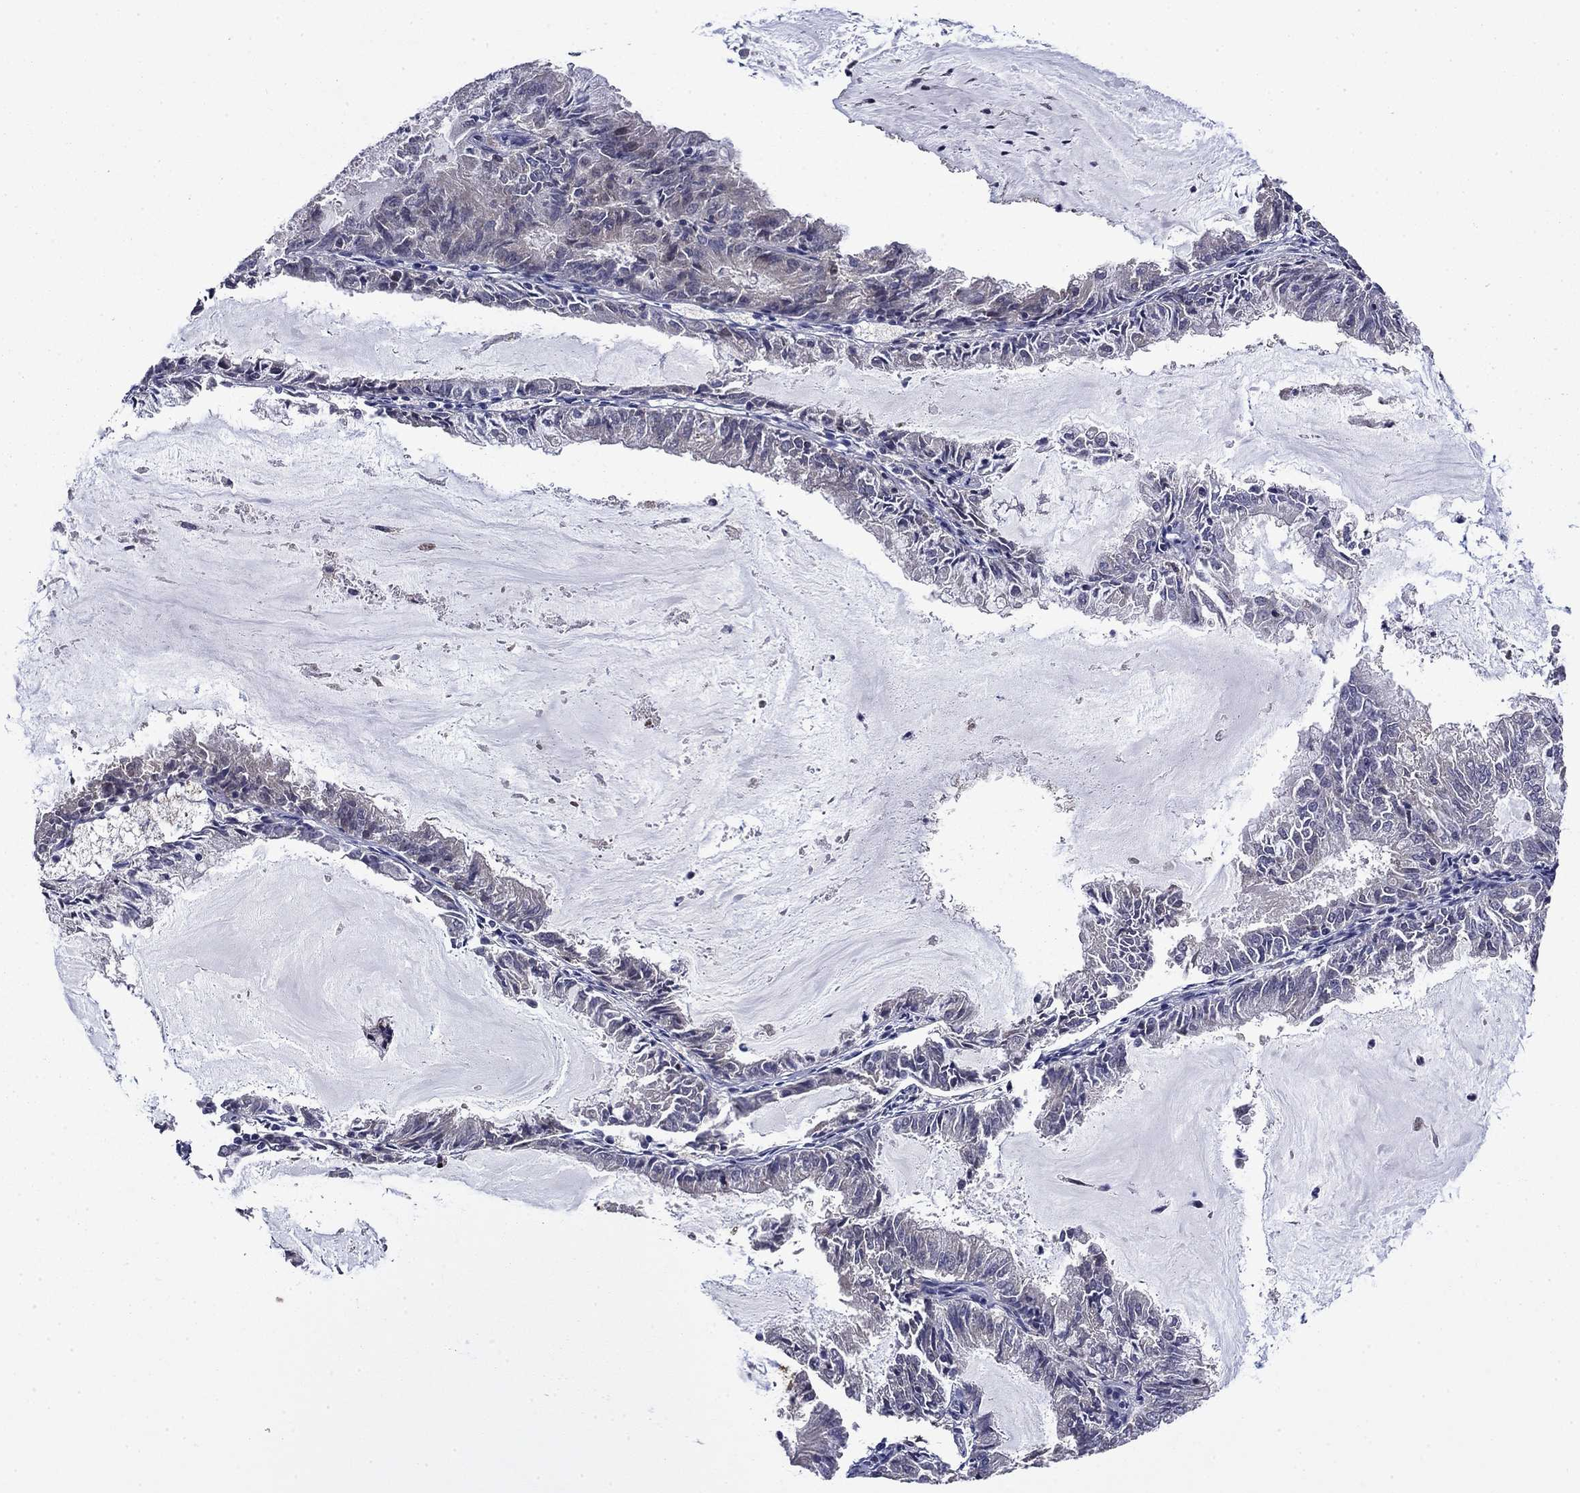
{"staining": {"intensity": "negative", "quantity": "none", "location": "none"}, "tissue": "endometrial cancer", "cell_type": "Tumor cells", "image_type": "cancer", "snomed": [{"axis": "morphology", "description": "Adenocarcinoma, NOS"}, {"axis": "topography", "description": "Endometrium"}], "caption": "Image shows no significant protein expression in tumor cells of adenocarcinoma (endometrial).", "gene": "TPMT", "patient": {"sex": "female", "age": 57}}